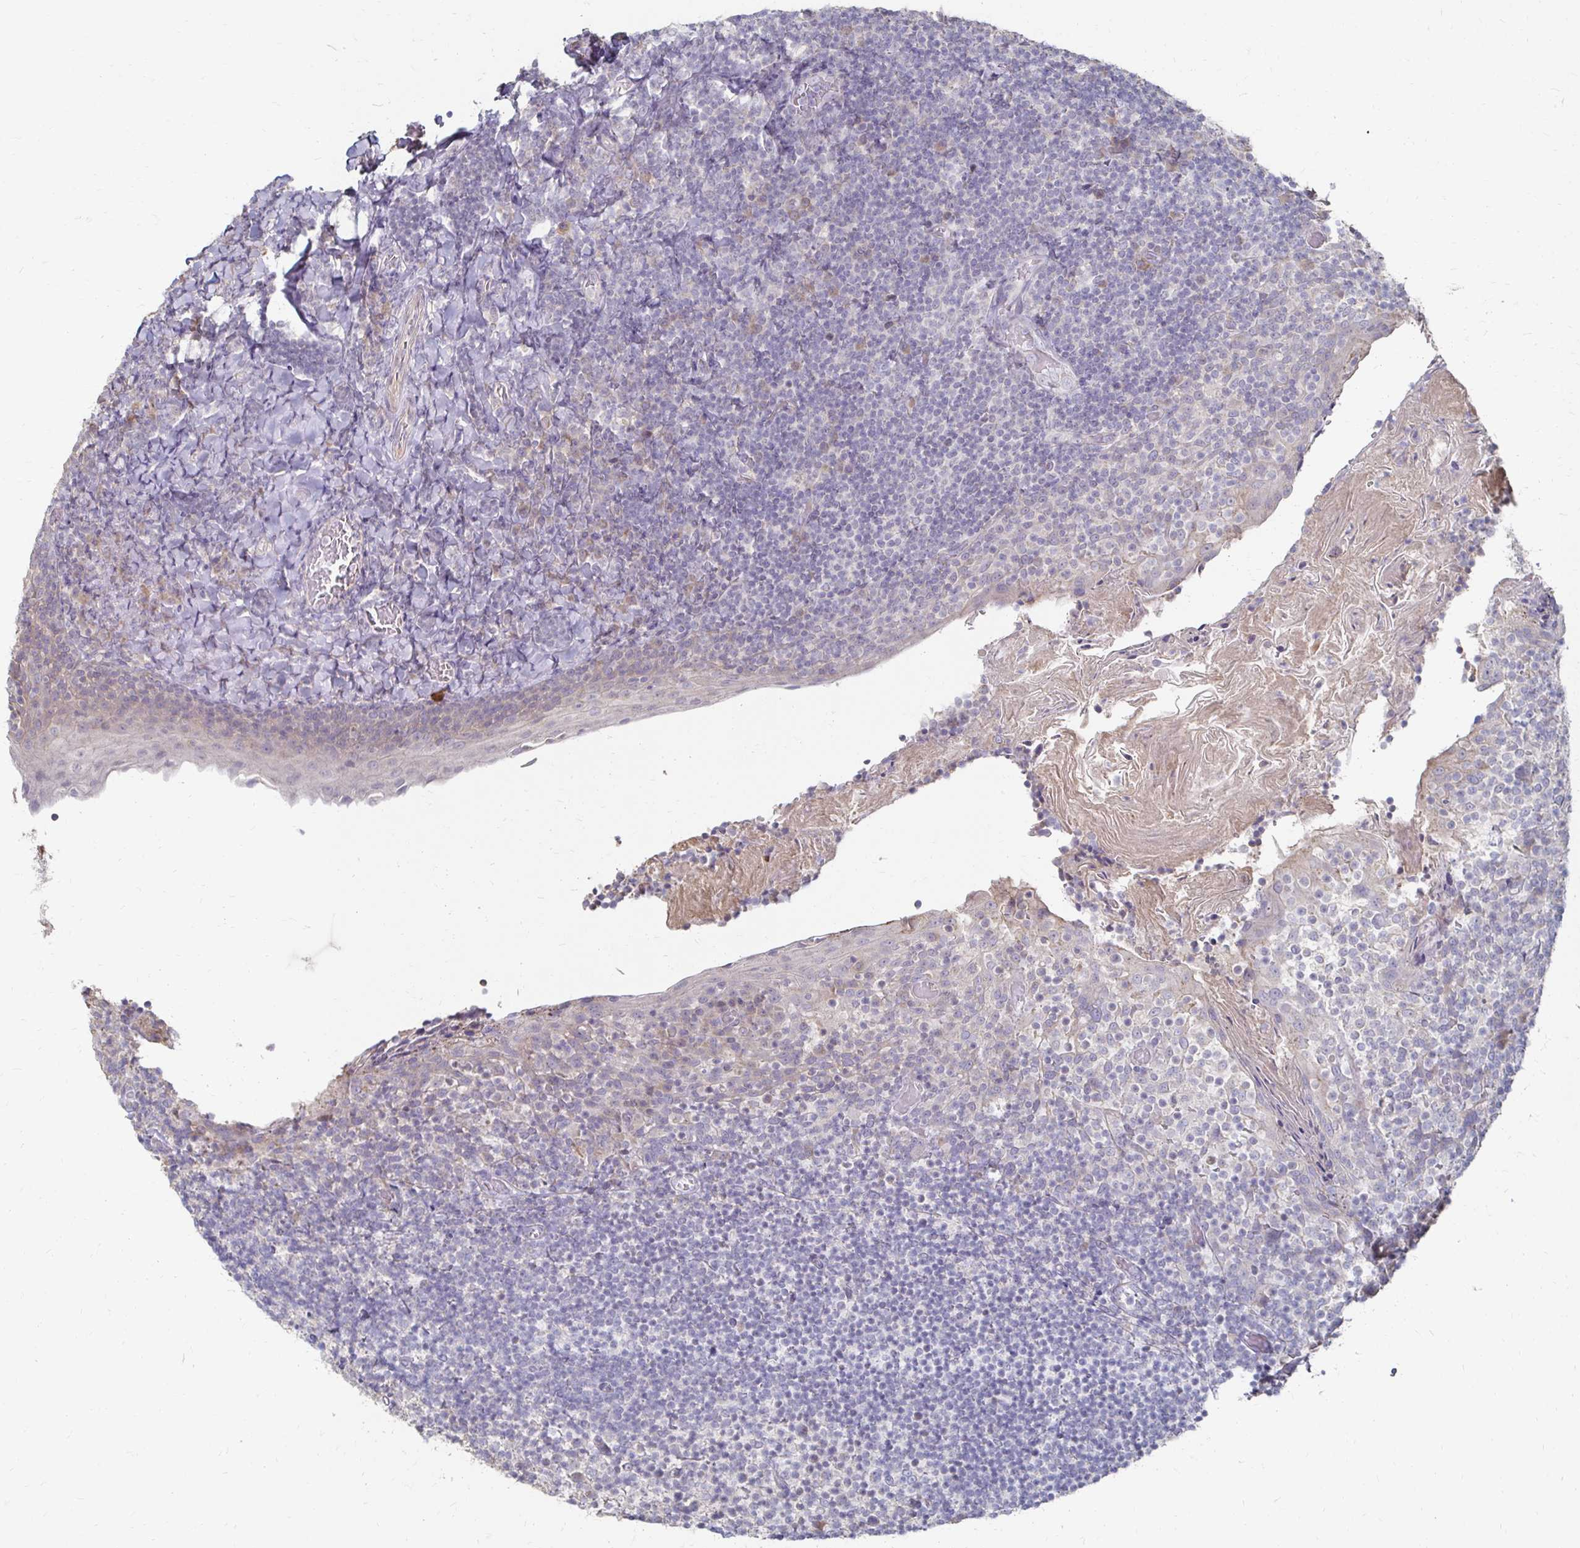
{"staining": {"intensity": "negative", "quantity": "none", "location": "none"}, "tissue": "tonsil", "cell_type": "Germinal center cells", "image_type": "normal", "snomed": [{"axis": "morphology", "description": "Normal tissue, NOS"}, {"axis": "topography", "description": "Tonsil"}], "caption": "Immunohistochemical staining of benign tonsil displays no significant staining in germinal center cells.", "gene": "ZNF727", "patient": {"sex": "female", "age": 10}}